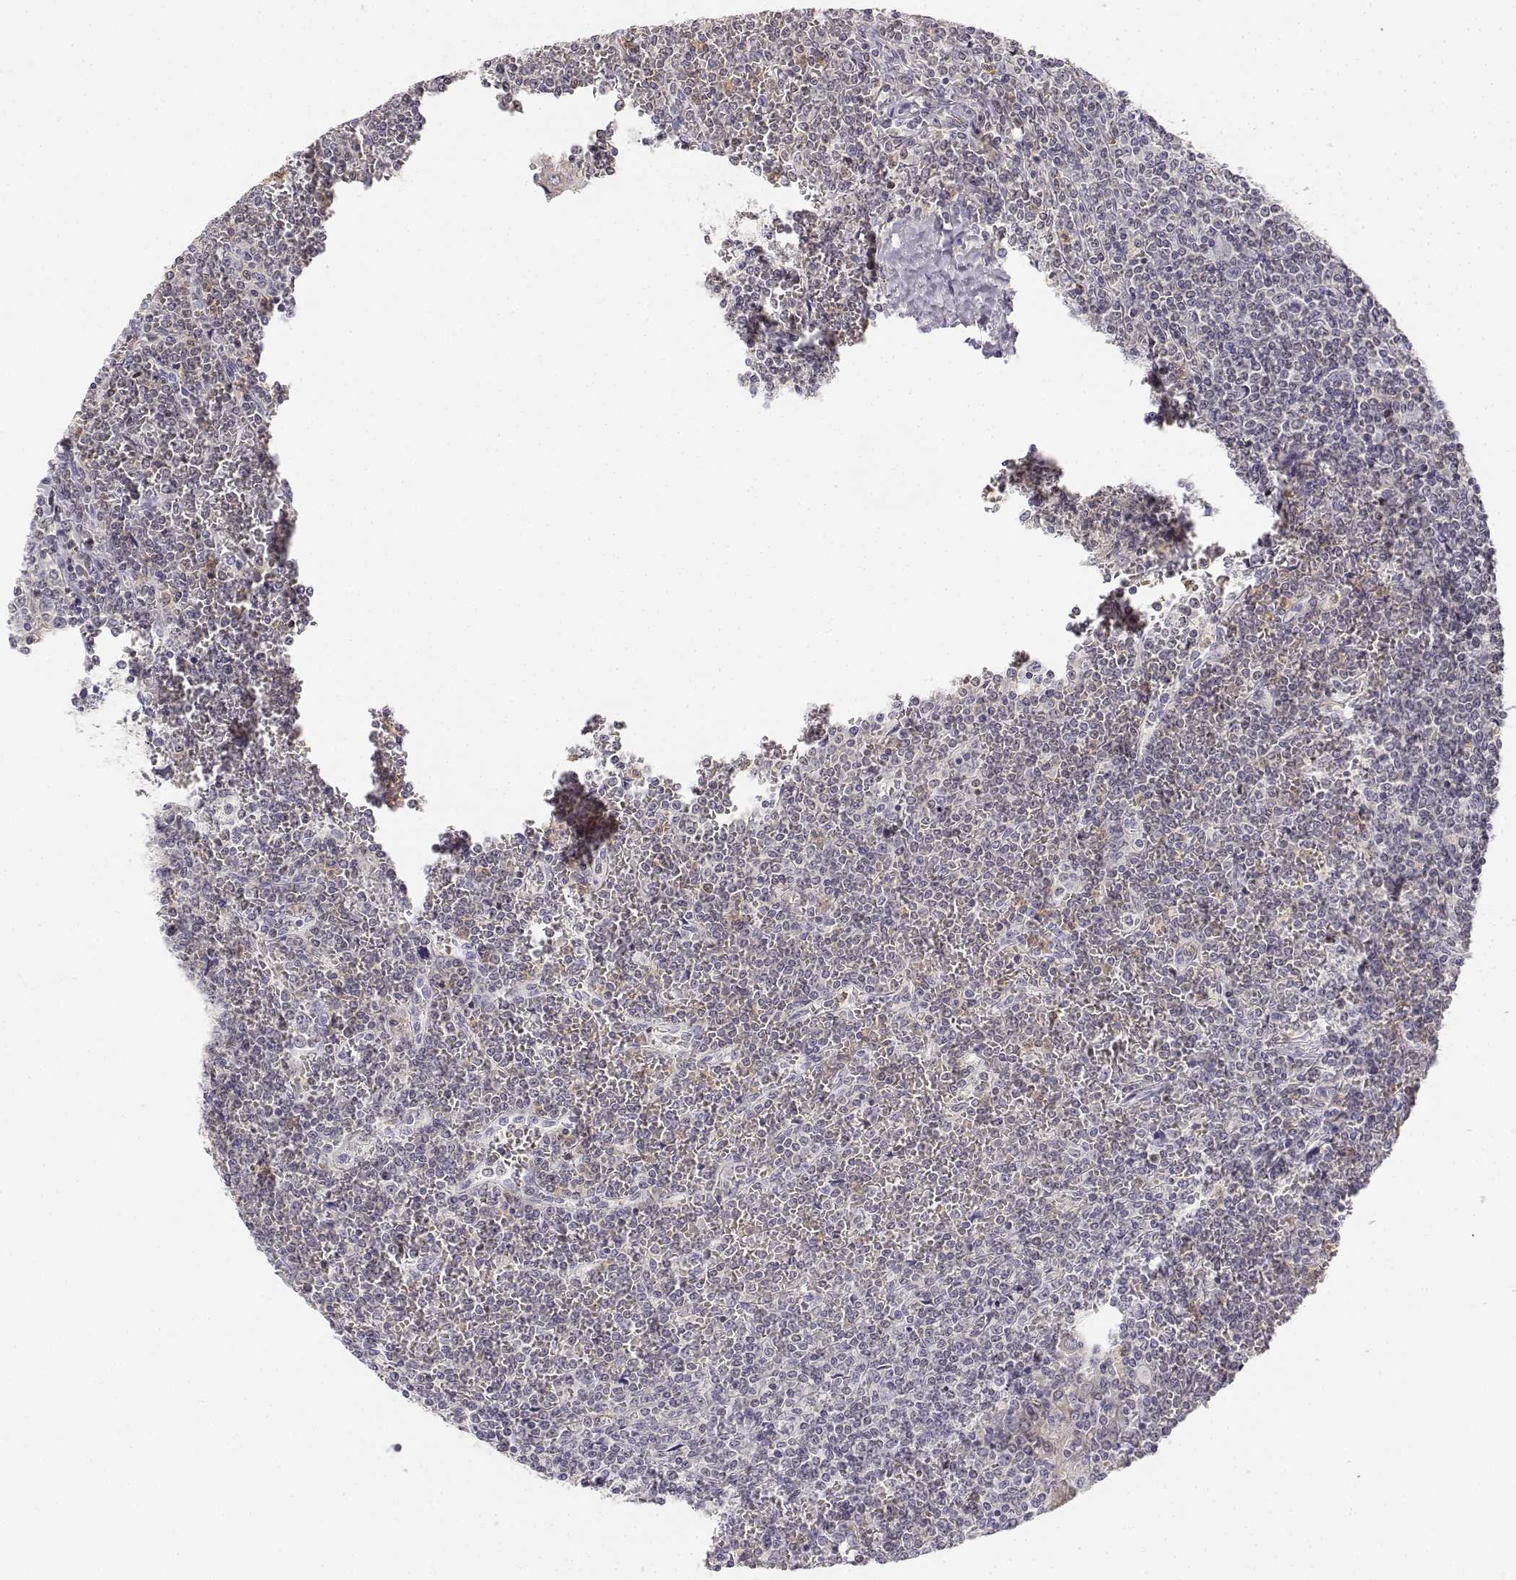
{"staining": {"intensity": "negative", "quantity": "none", "location": "none"}, "tissue": "lymphoma", "cell_type": "Tumor cells", "image_type": "cancer", "snomed": [{"axis": "morphology", "description": "Malignant lymphoma, non-Hodgkin's type, Low grade"}, {"axis": "topography", "description": "Spleen"}], "caption": "This is an IHC image of lymphoma. There is no staining in tumor cells.", "gene": "GLIPR1L2", "patient": {"sex": "female", "age": 19}}